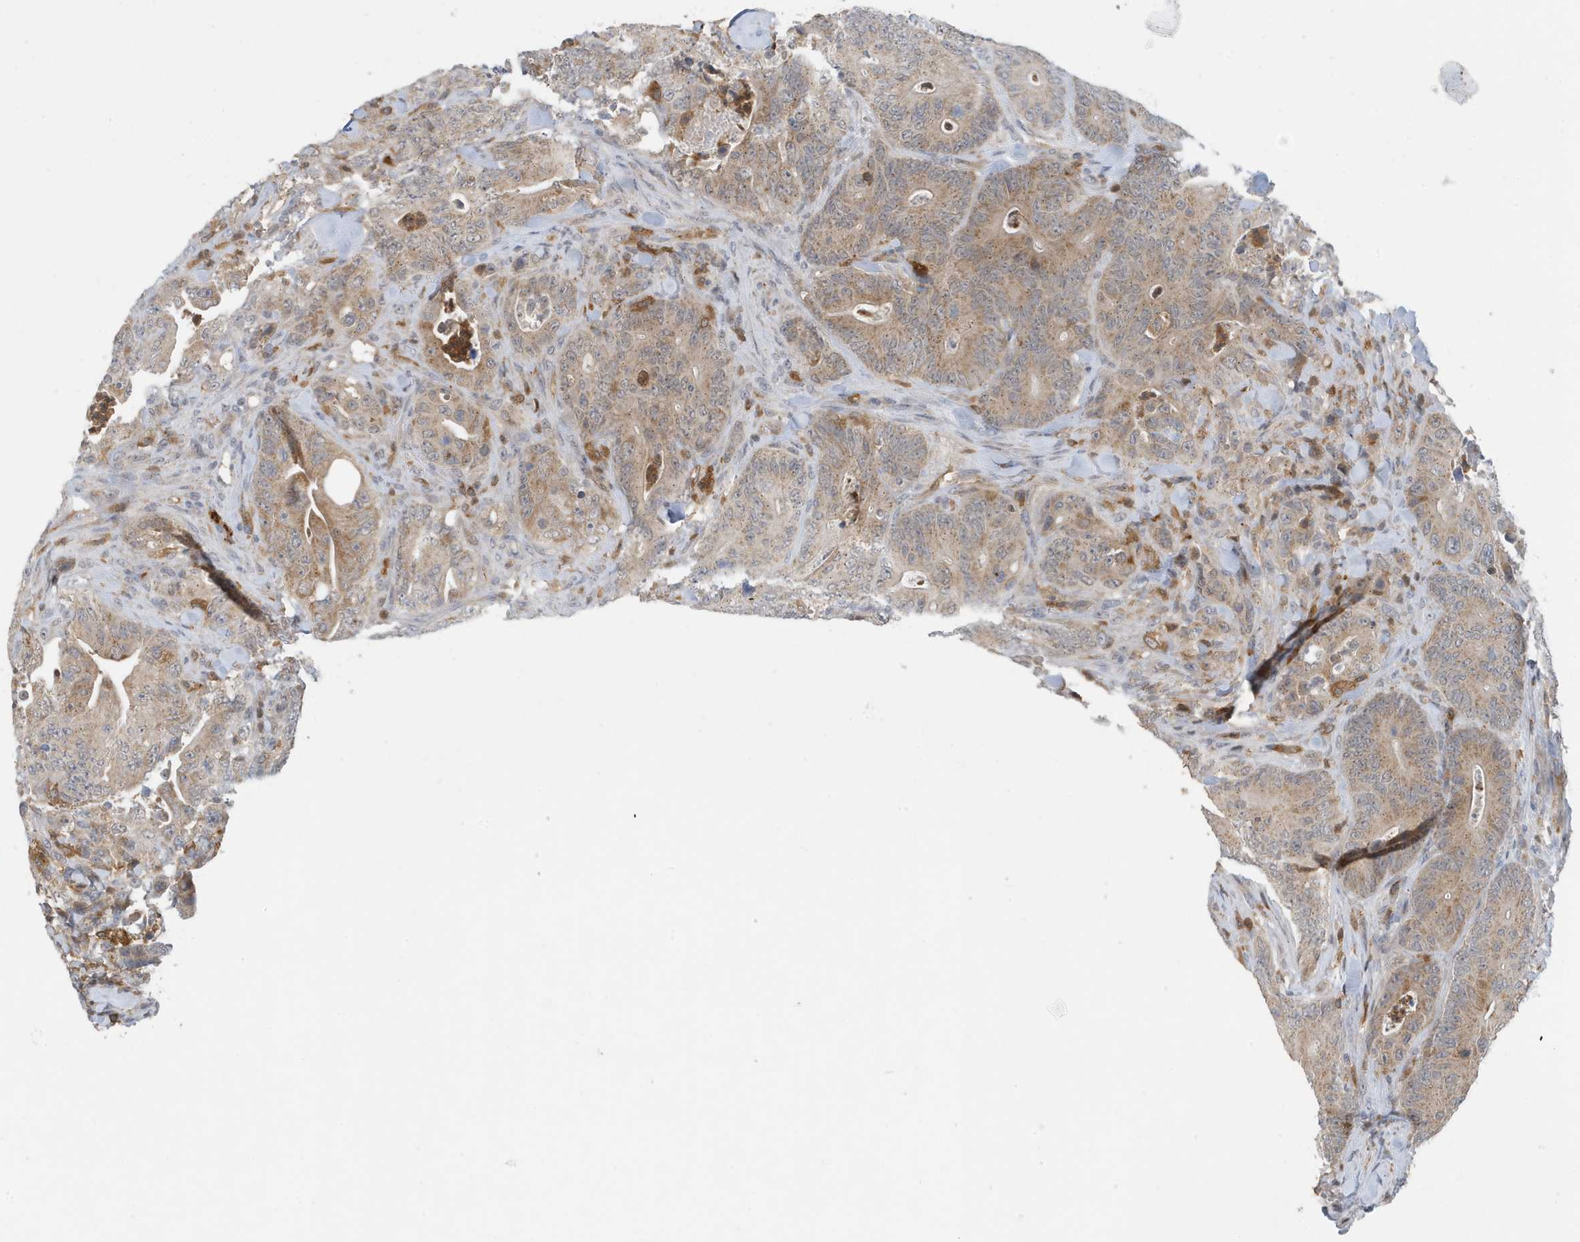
{"staining": {"intensity": "strong", "quantity": "25%-75%", "location": "cytoplasmic/membranous"}, "tissue": "colorectal cancer", "cell_type": "Tumor cells", "image_type": "cancer", "snomed": [{"axis": "morphology", "description": "Normal tissue, NOS"}, {"axis": "topography", "description": "Colon"}], "caption": "Strong cytoplasmic/membranous positivity is present in about 25%-75% of tumor cells in colorectal cancer.", "gene": "NSUN3", "patient": {"sex": "female", "age": 82}}